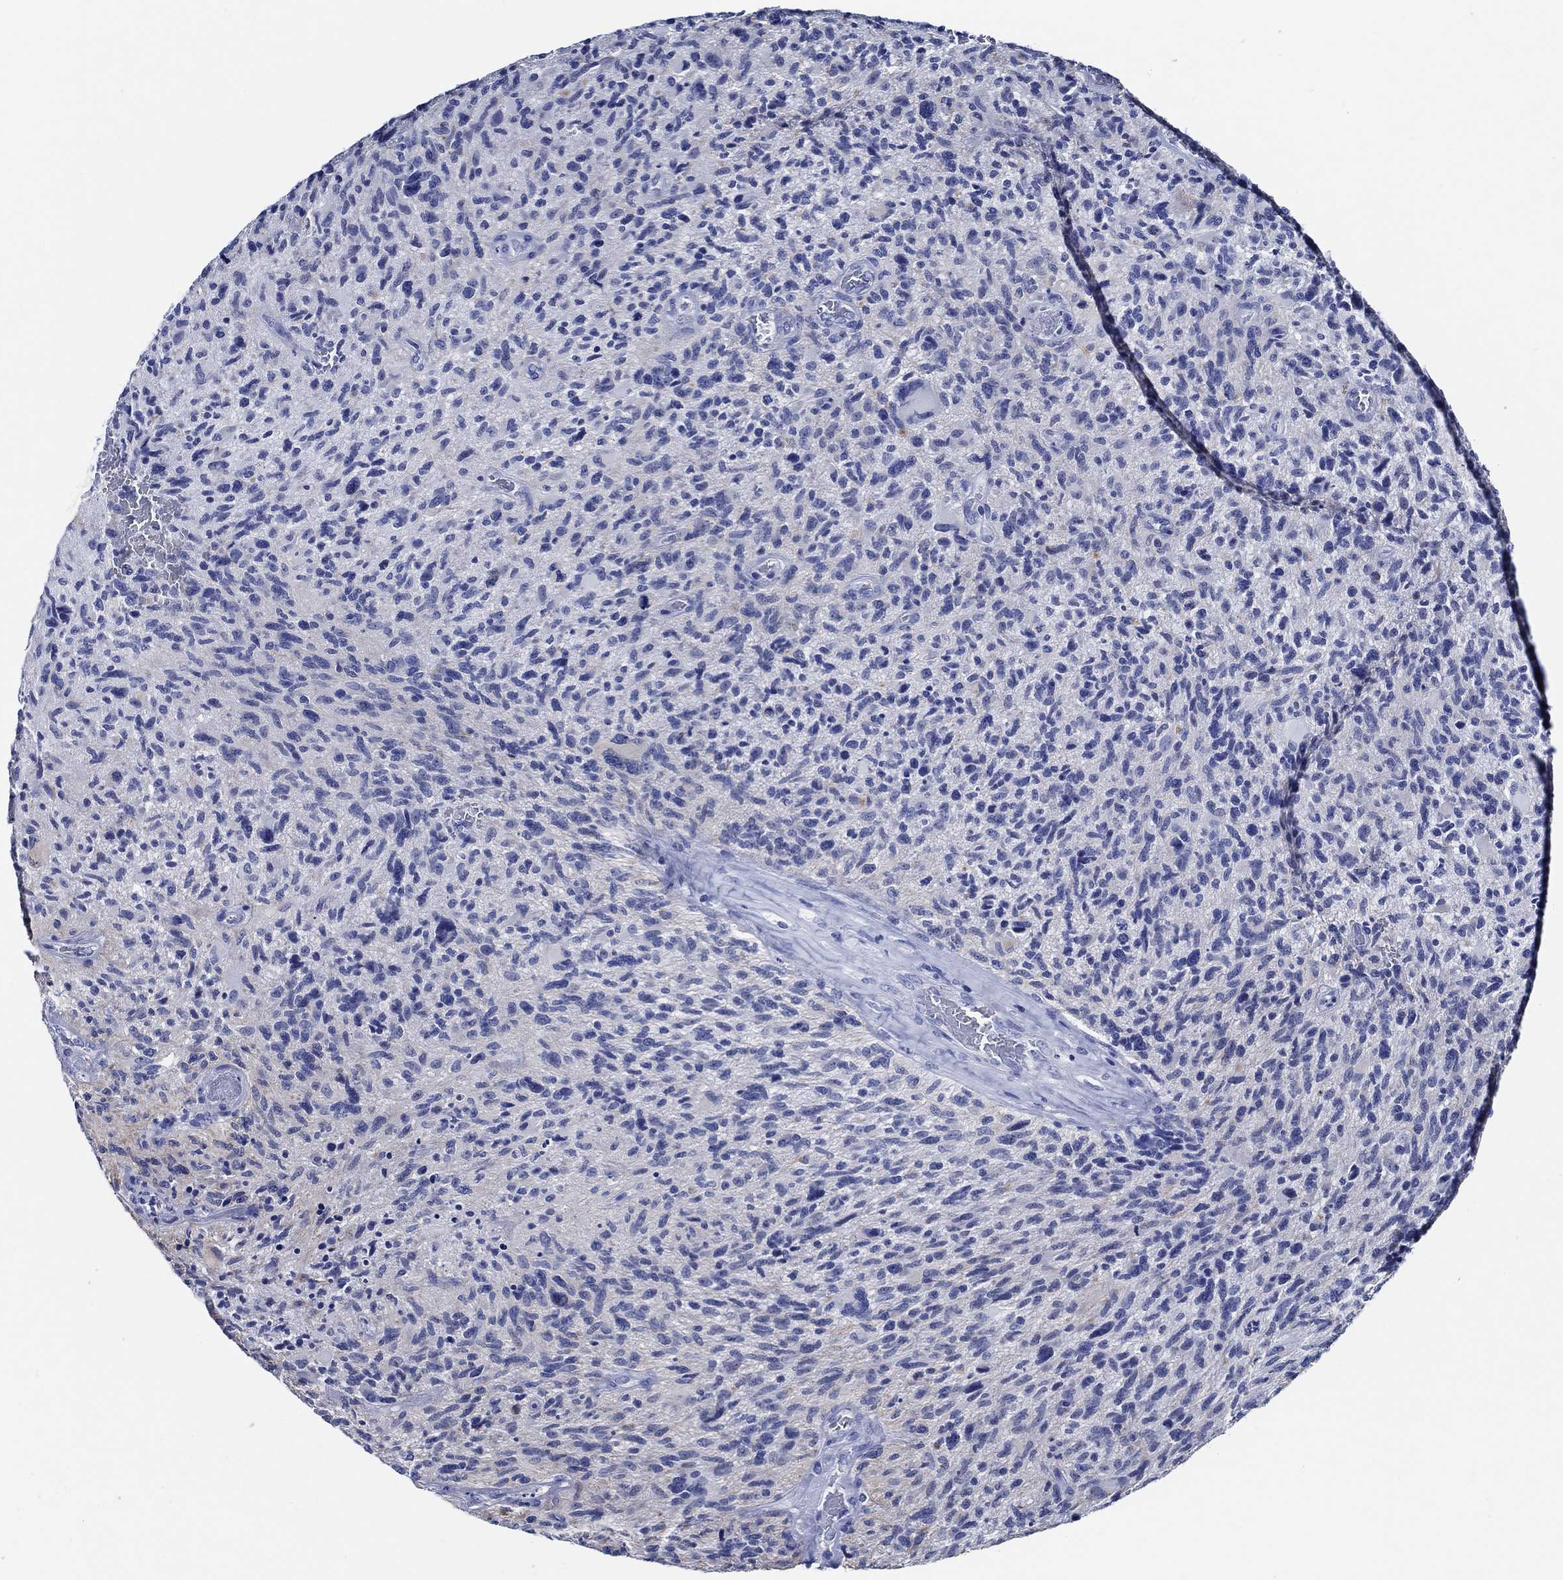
{"staining": {"intensity": "negative", "quantity": "none", "location": "none"}, "tissue": "glioma", "cell_type": "Tumor cells", "image_type": "cancer", "snomed": [{"axis": "morphology", "description": "Glioma, malignant, NOS"}, {"axis": "morphology", "description": "Glioma, malignant, High grade"}, {"axis": "topography", "description": "Brain"}], "caption": "IHC histopathology image of glioma stained for a protein (brown), which reveals no positivity in tumor cells.", "gene": "WDR62", "patient": {"sex": "female", "age": 71}}